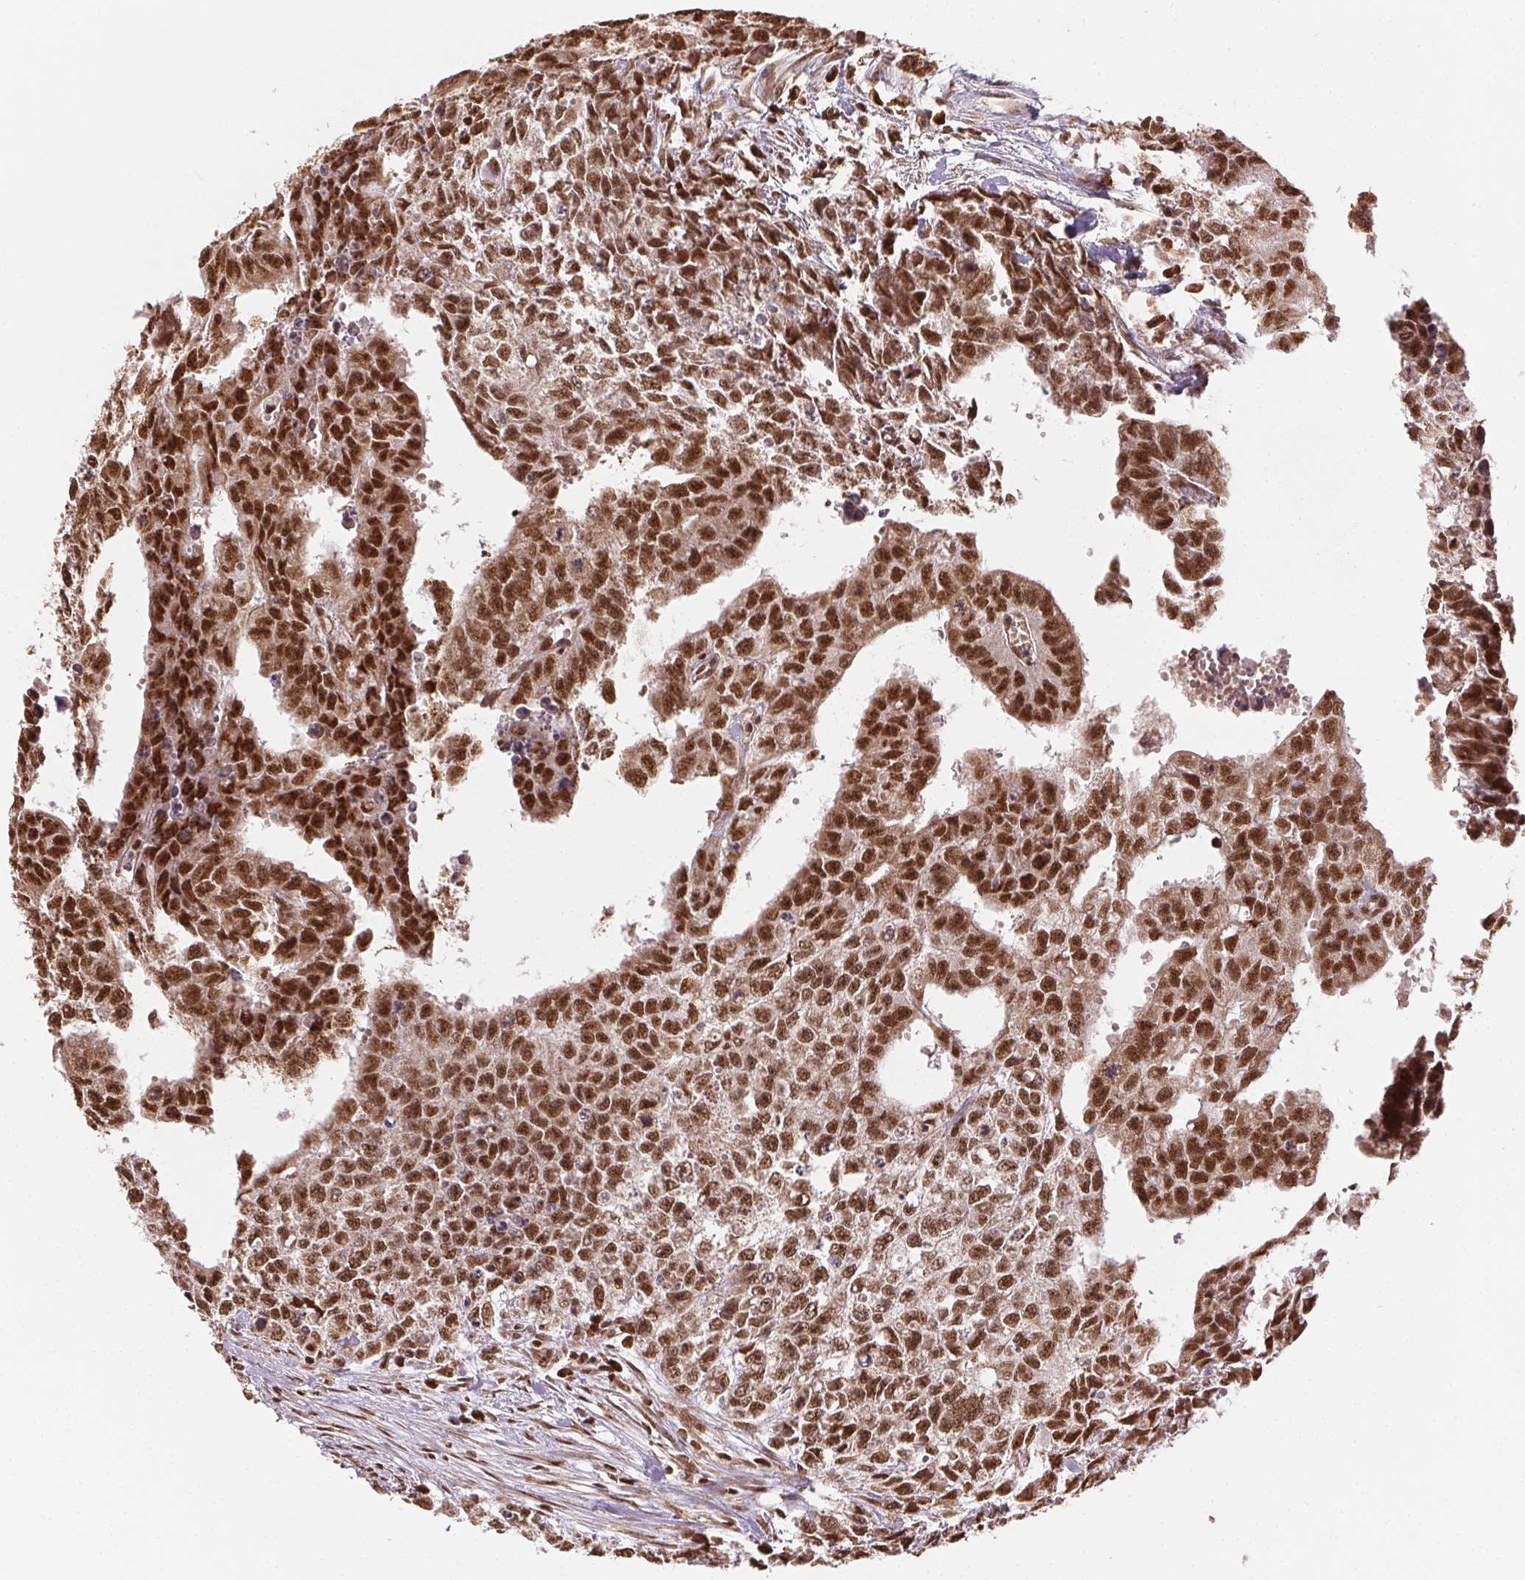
{"staining": {"intensity": "strong", "quantity": ">75%", "location": "nuclear"}, "tissue": "testis cancer", "cell_type": "Tumor cells", "image_type": "cancer", "snomed": [{"axis": "morphology", "description": "Carcinoma, Embryonal, NOS"}, {"axis": "morphology", "description": "Teratoma, malignant, NOS"}, {"axis": "topography", "description": "Testis"}], "caption": "Testis cancer stained with a protein marker demonstrates strong staining in tumor cells.", "gene": "TREML4", "patient": {"sex": "male", "age": 24}}